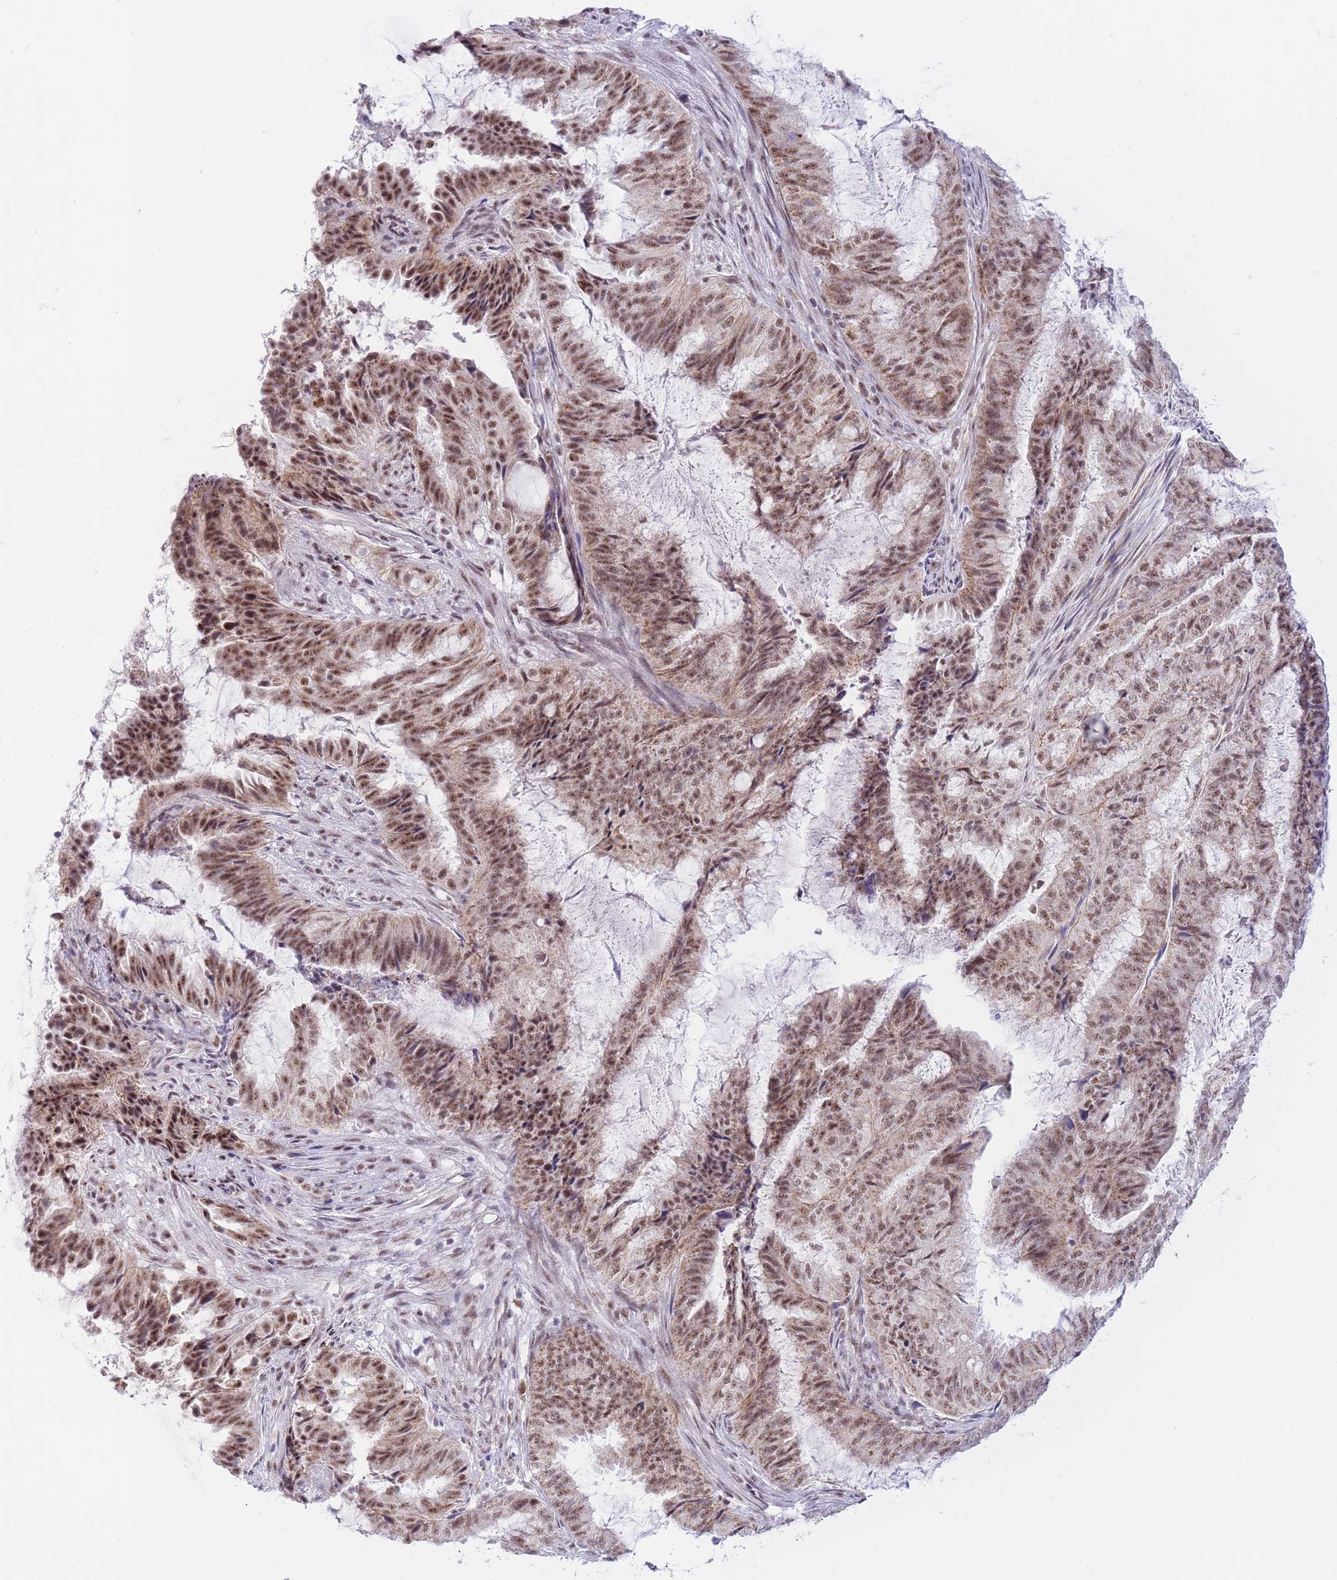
{"staining": {"intensity": "moderate", "quantity": ">75%", "location": "cytoplasmic/membranous,nuclear"}, "tissue": "endometrial cancer", "cell_type": "Tumor cells", "image_type": "cancer", "snomed": [{"axis": "morphology", "description": "Adenocarcinoma, NOS"}, {"axis": "topography", "description": "Endometrium"}], "caption": "The immunohistochemical stain shows moderate cytoplasmic/membranous and nuclear positivity in tumor cells of adenocarcinoma (endometrial) tissue.", "gene": "CYP2B6", "patient": {"sex": "female", "age": 51}}